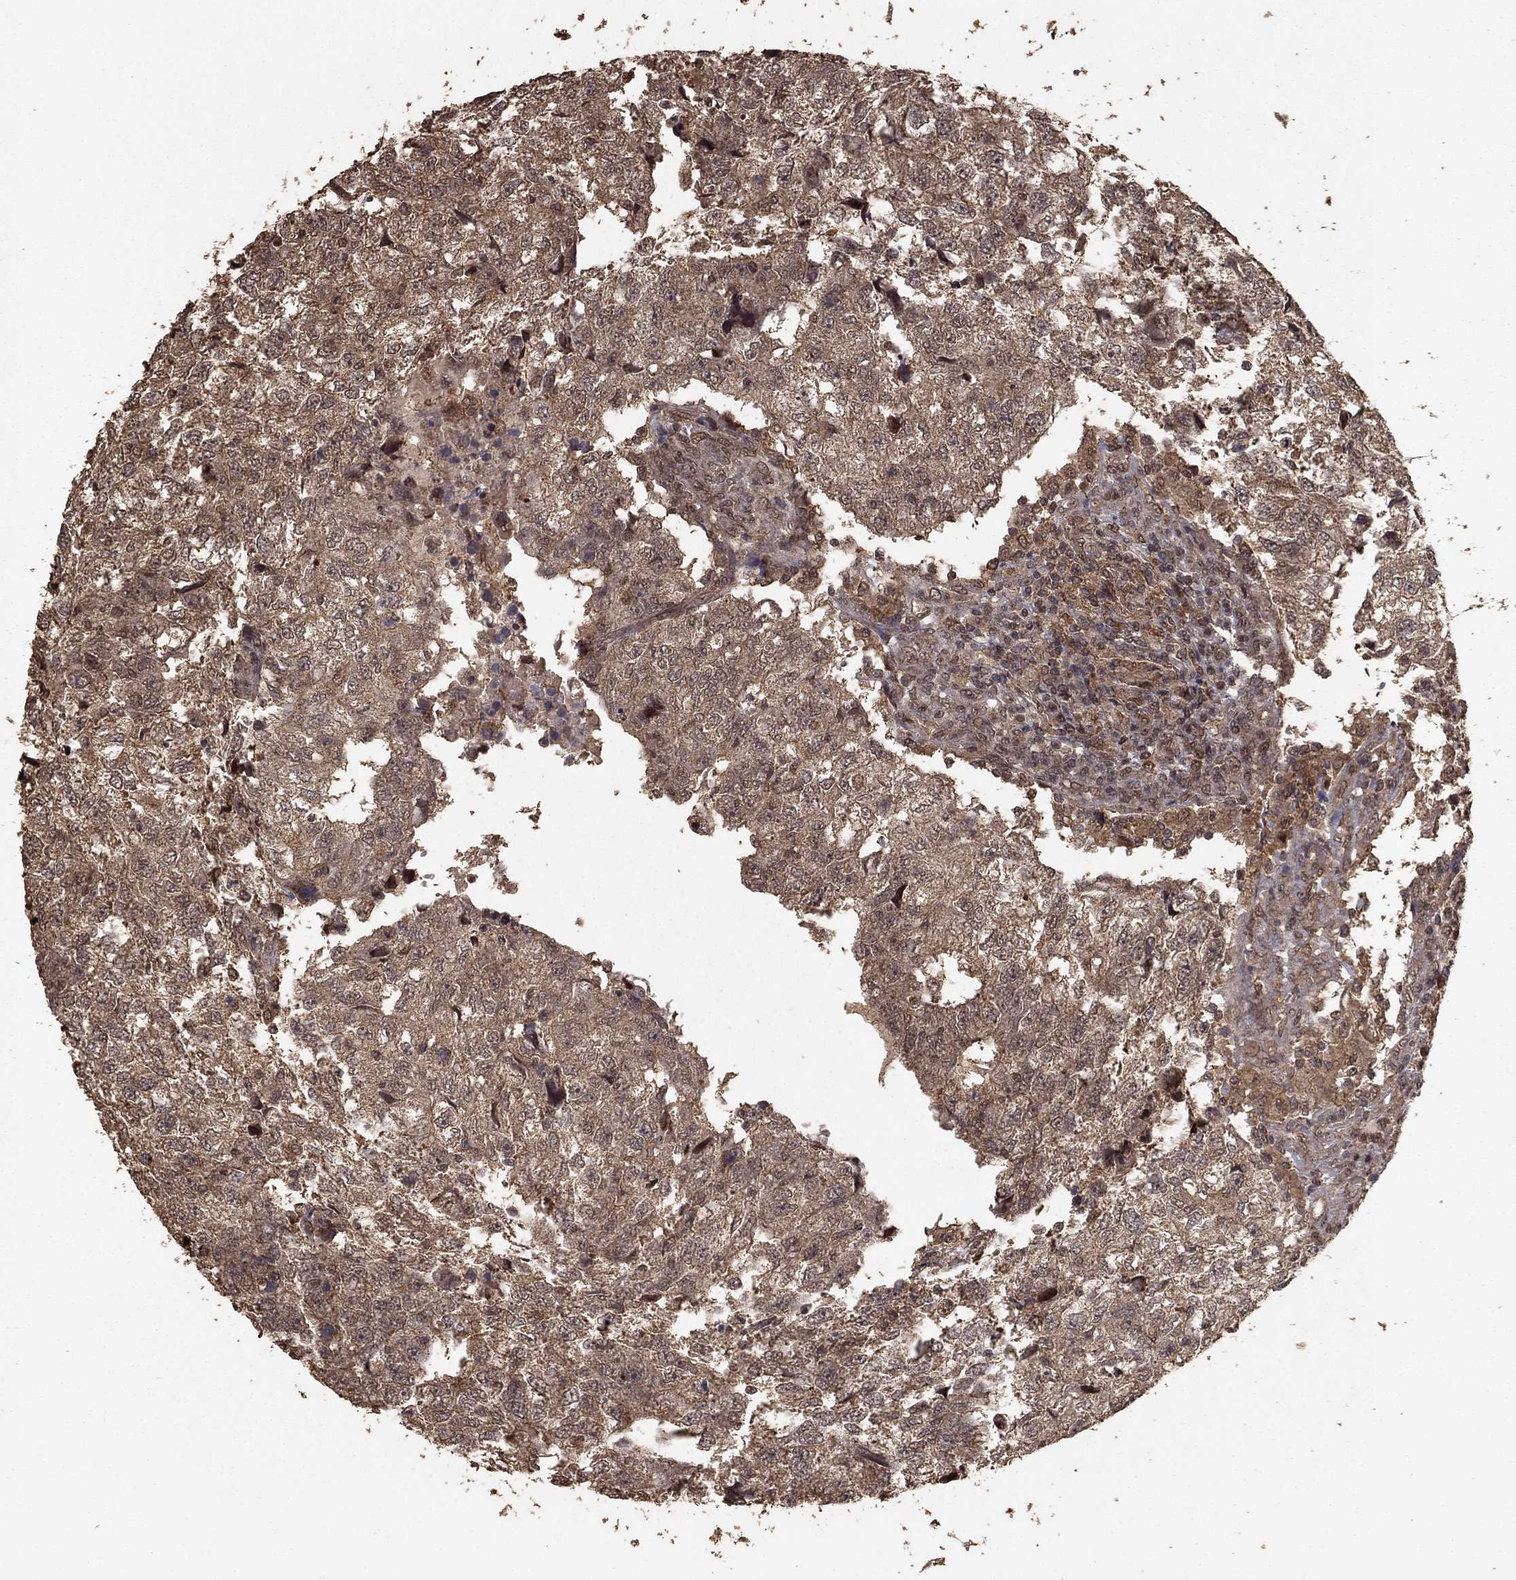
{"staining": {"intensity": "moderate", "quantity": "25%-75%", "location": "cytoplasmic/membranous"}, "tissue": "breast cancer", "cell_type": "Tumor cells", "image_type": "cancer", "snomed": [{"axis": "morphology", "description": "Duct carcinoma"}, {"axis": "topography", "description": "Breast"}], "caption": "Infiltrating ductal carcinoma (breast) stained with a brown dye shows moderate cytoplasmic/membranous positive expression in approximately 25%-75% of tumor cells.", "gene": "PRDM1", "patient": {"sex": "female", "age": 30}}